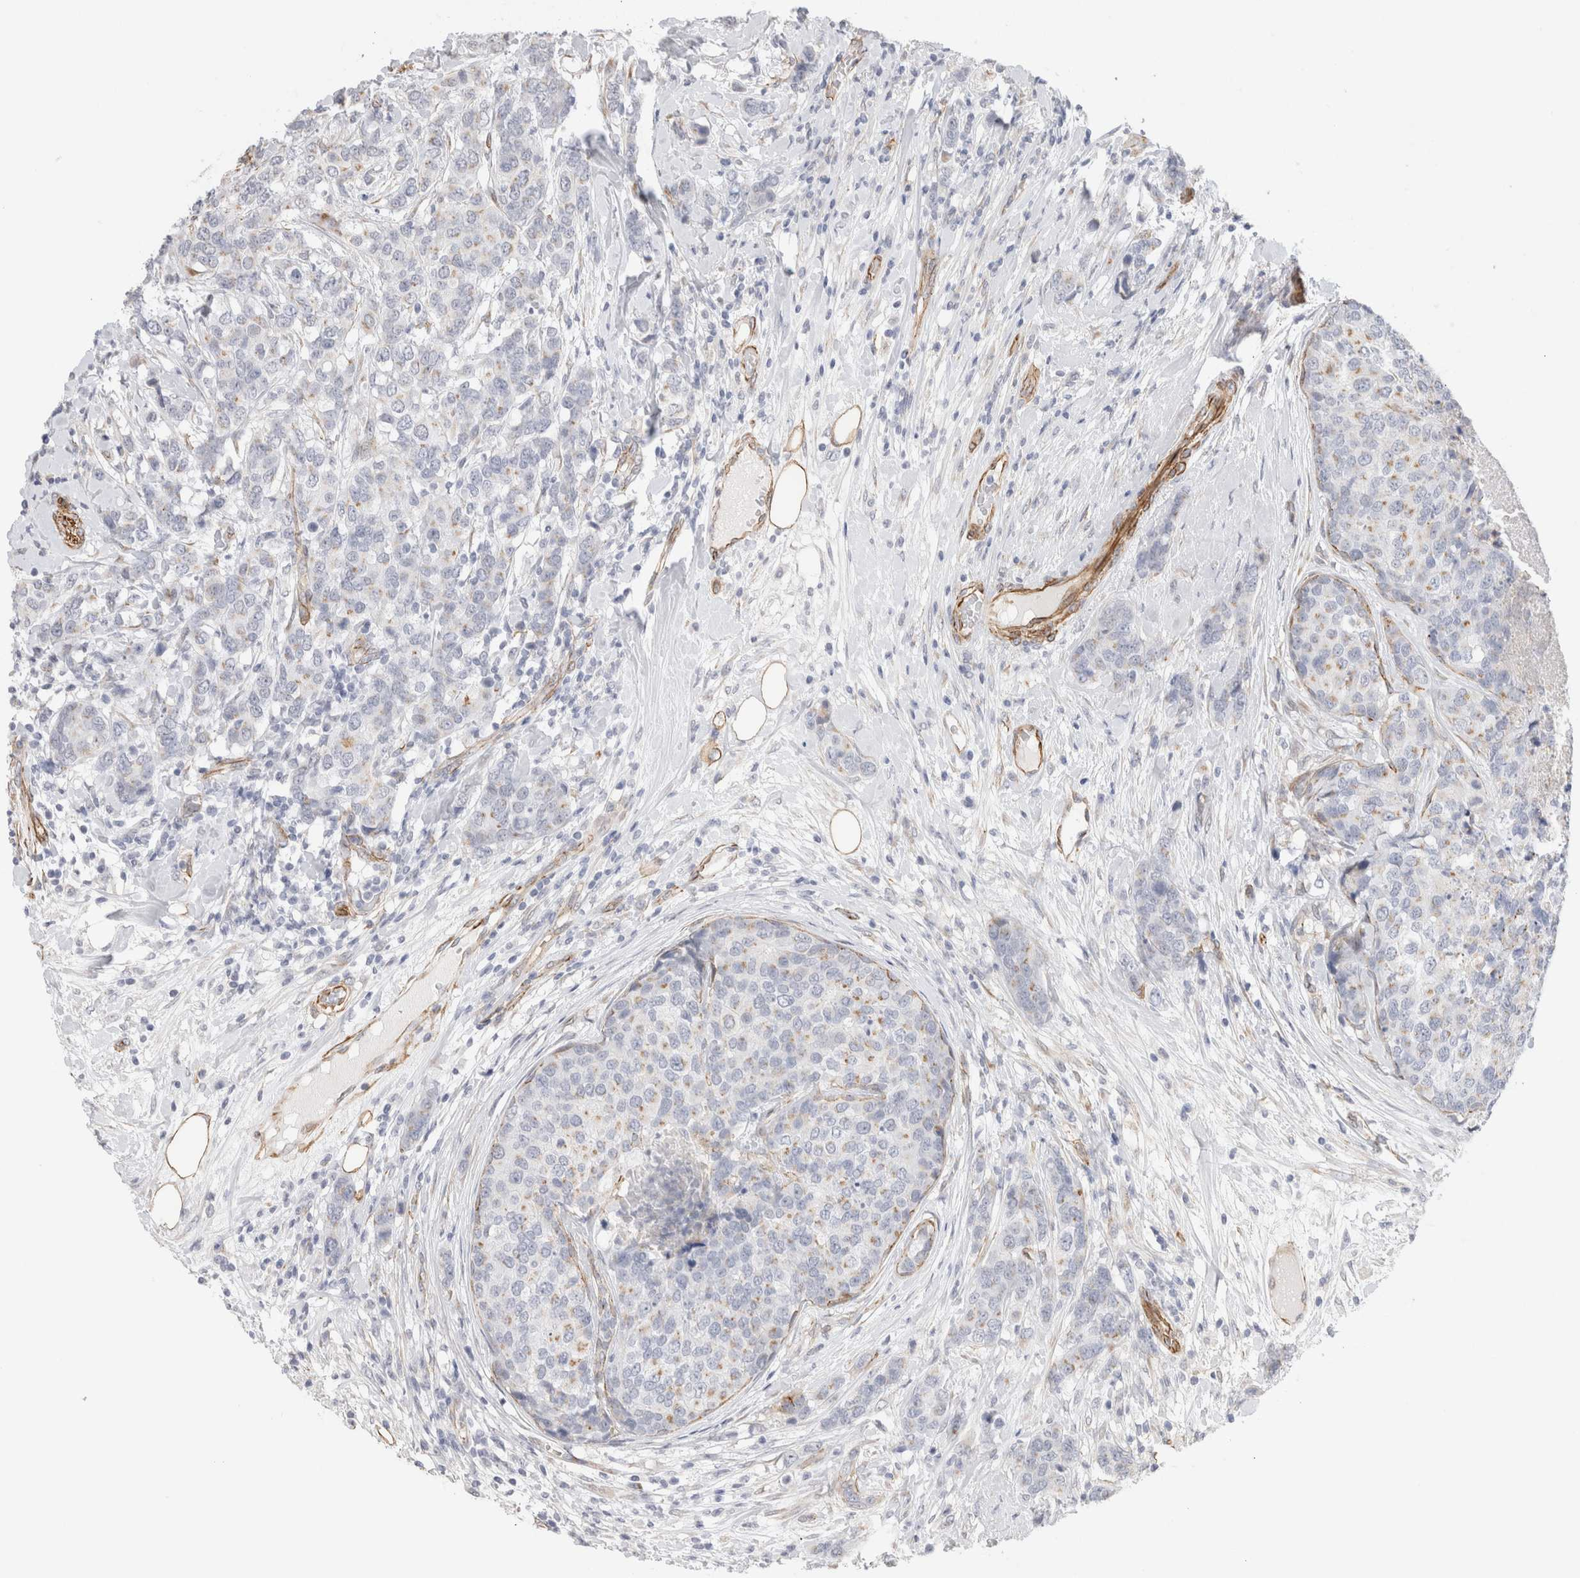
{"staining": {"intensity": "weak", "quantity": "25%-75%", "location": "cytoplasmic/membranous"}, "tissue": "breast cancer", "cell_type": "Tumor cells", "image_type": "cancer", "snomed": [{"axis": "morphology", "description": "Lobular carcinoma"}, {"axis": "topography", "description": "Breast"}], "caption": "Tumor cells demonstrate weak cytoplasmic/membranous positivity in approximately 25%-75% of cells in breast lobular carcinoma.", "gene": "CAAP1", "patient": {"sex": "female", "age": 59}}